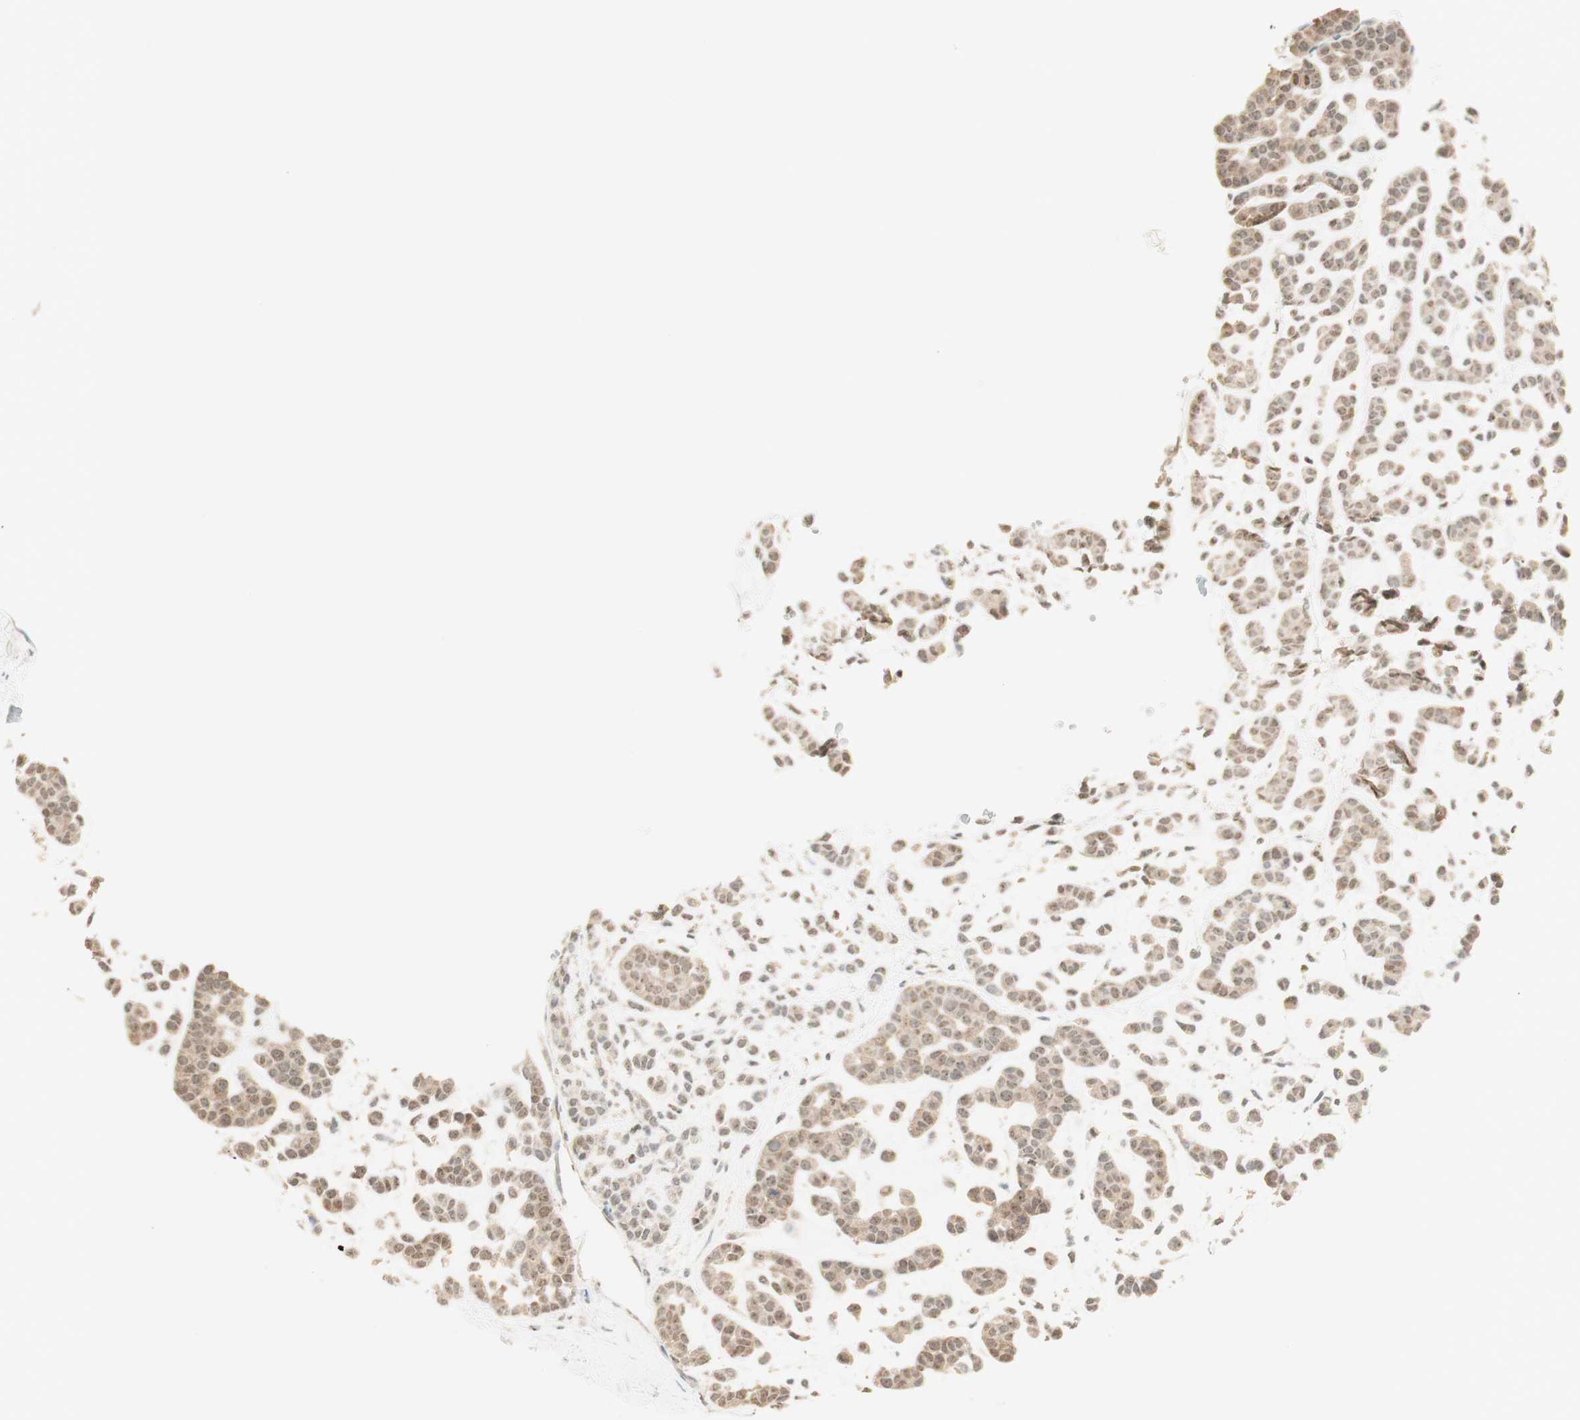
{"staining": {"intensity": "weak", "quantity": ">75%", "location": "cytoplasmic/membranous,nuclear"}, "tissue": "head and neck cancer", "cell_type": "Tumor cells", "image_type": "cancer", "snomed": [{"axis": "morphology", "description": "Adenocarcinoma, NOS"}, {"axis": "morphology", "description": "Adenoma, NOS"}, {"axis": "topography", "description": "Head-Neck"}], "caption": "IHC staining of head and neck cancer, which exhibits low levels of weak cytoplasmic/membranous and nuclear staining in approximately >75% of tumor cells indicating weak cytoplasmic/membranous and nuclear protein staining. The staining was performed using DAB (3,3'-diaminobenzidine) (brown) for protein detection and nuclei were counterstained in hematoxylin (blue).", "gene": "SPINT2", "patient": {"sex": "female", "age": 55}}